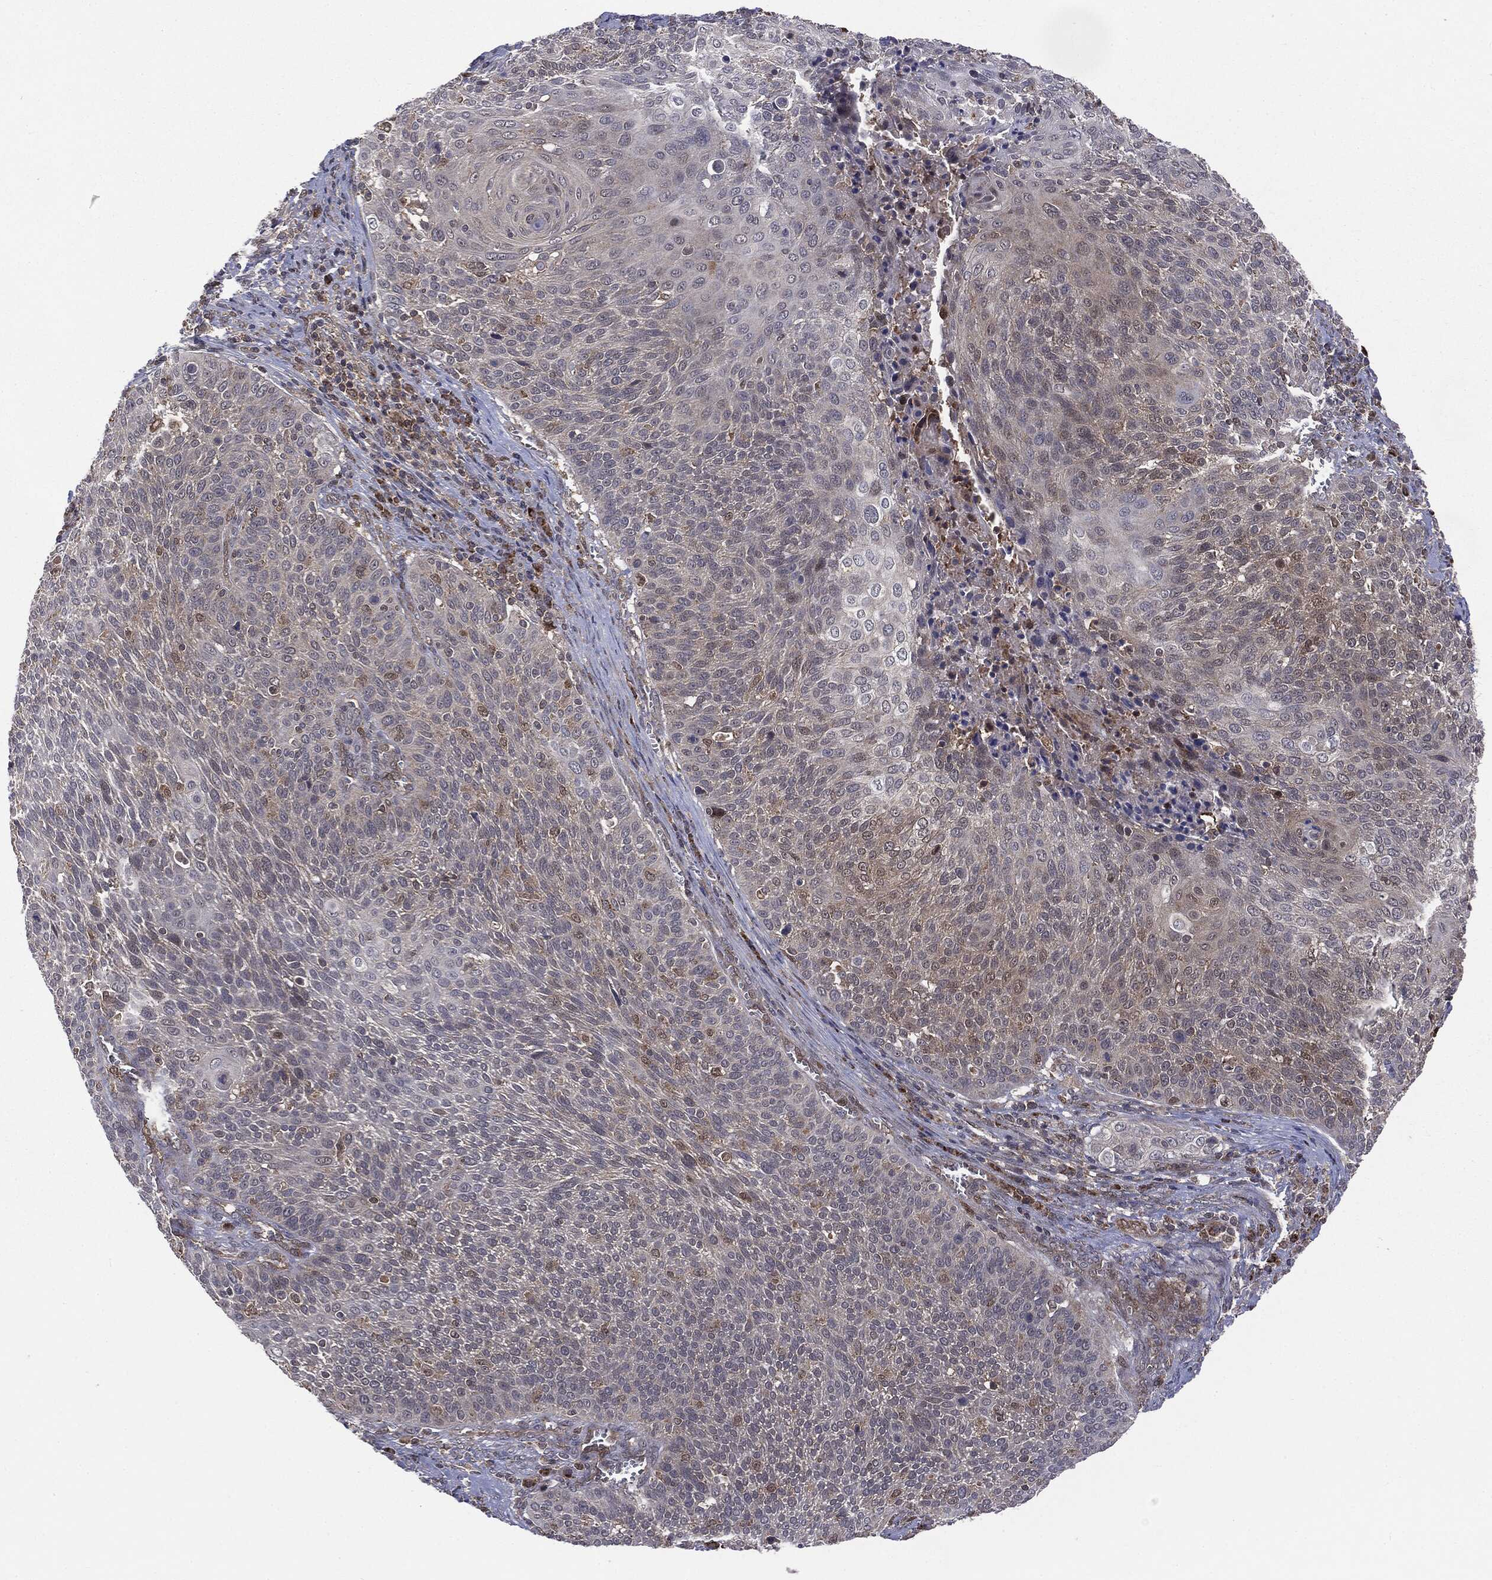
{"staining": {"intensity": "negative", "quantity": "none", "location": "none"}, "tissue": "cervical cancer", "cell_type": "Tumor cells", "image_type": "cancer", "snomed": [{"axis": "morphology", "description": "Squamous cell carcinoma, NOS"}, {"axis": "topography", "description": "Cervix"}], "caption": "Micrograph shows no protein staining in tumor cells of squamous cell carcinoma (cervical) tissue. (Brightfield microscopy of DAB immunohistochemistry (IHC) at high magnification).", "gene": "PTPA", "patient": {"sex": "female", "age": 31}}